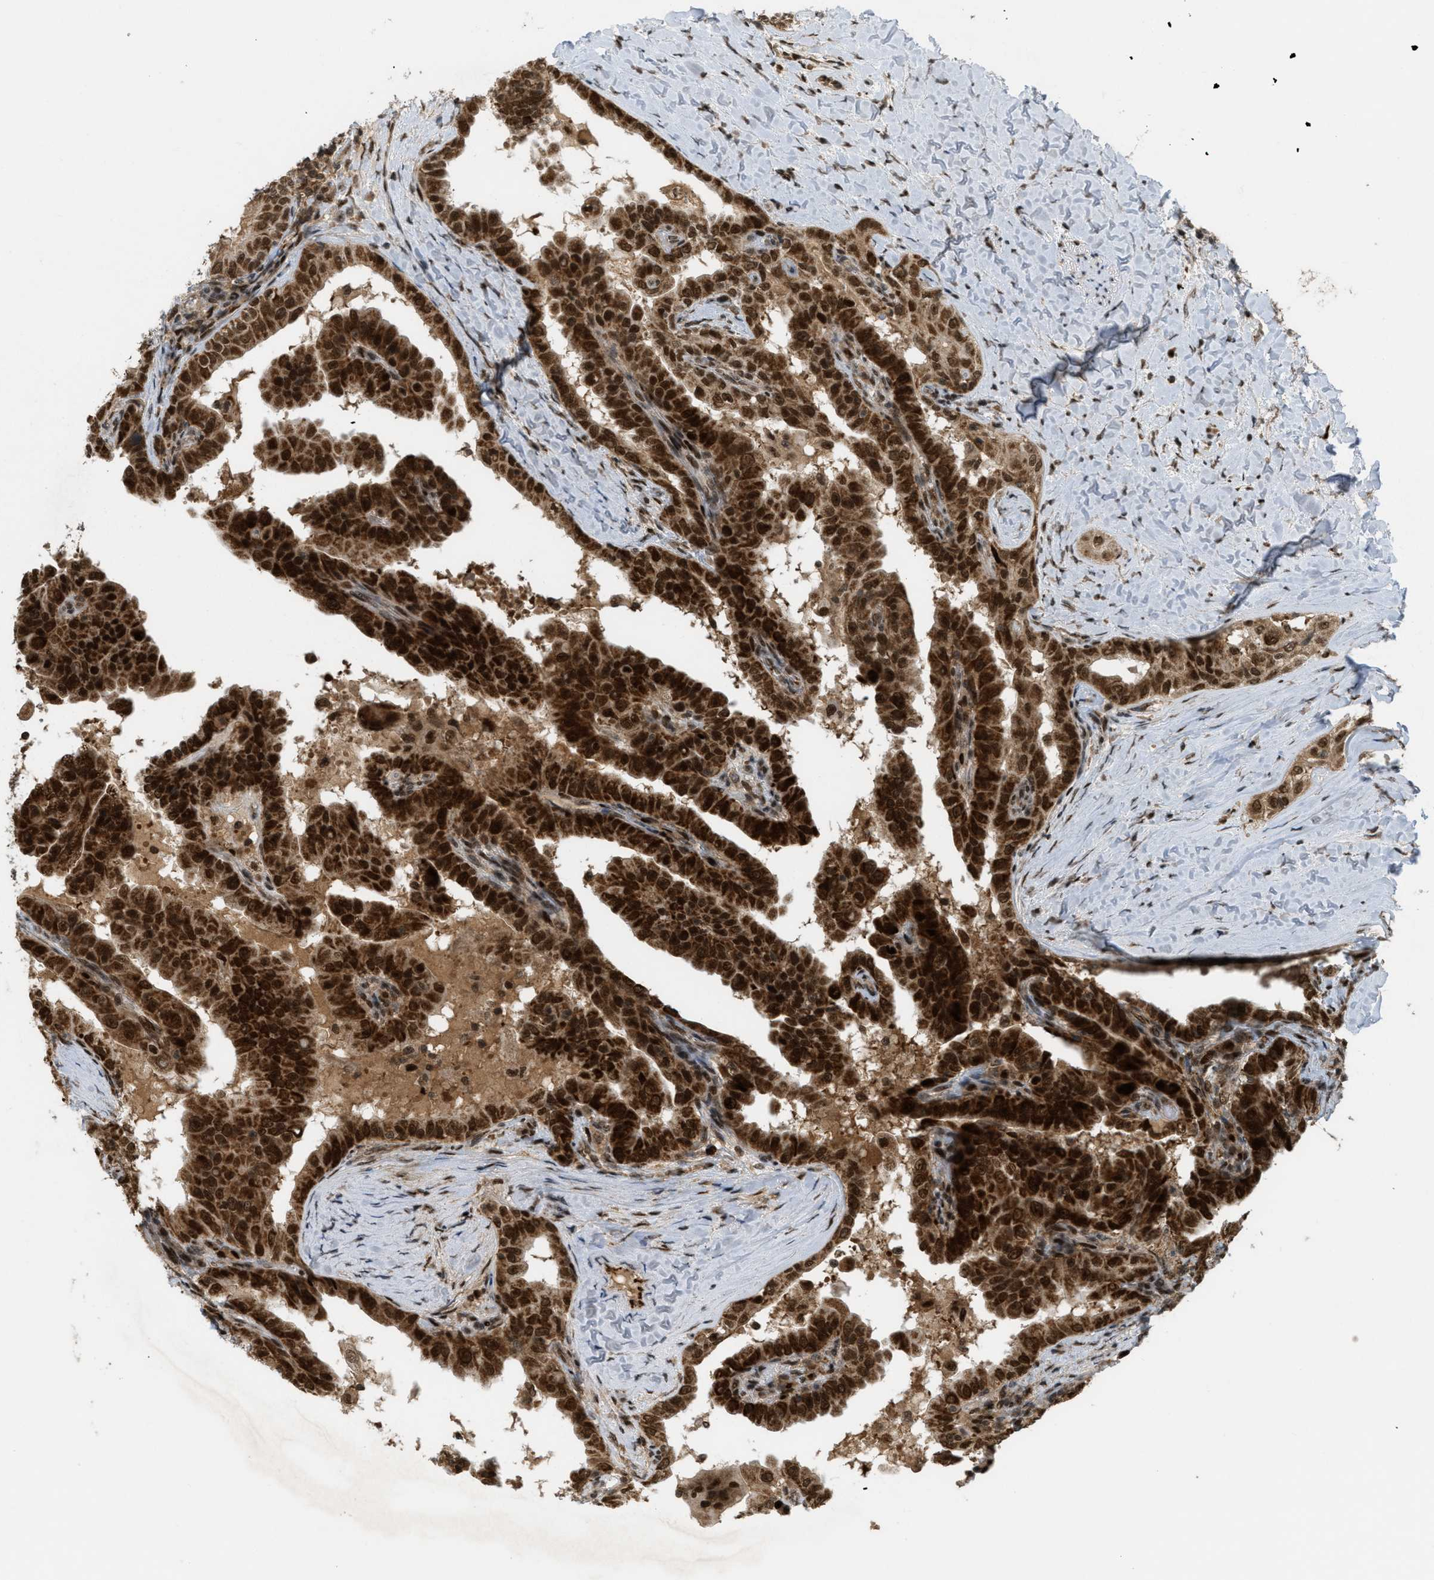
{"staining": {"intensity": "strong", "quantity": ">75%", "location": "cytoplasmic/membranous,nuclear"}, "tissue": "thyroid cancer", "cell_type": "Tumor cells", "image_type": "cancer", "snomed": [{"axis": "morphology", "description": "Papillary adenocarcinoma, NOS"}, {"axis": "topography", "description": "Thyroid gland"}], "caption": "DAB immunohistochemical staining of human thyroid cancer (papillary adenocarcinoma) shows strong cytoplasmic/membranous and nuclear protein staining in about >75% of tumor cells.", "gene": "TLK1", "patient": {"sex": "male", "age": 33}}